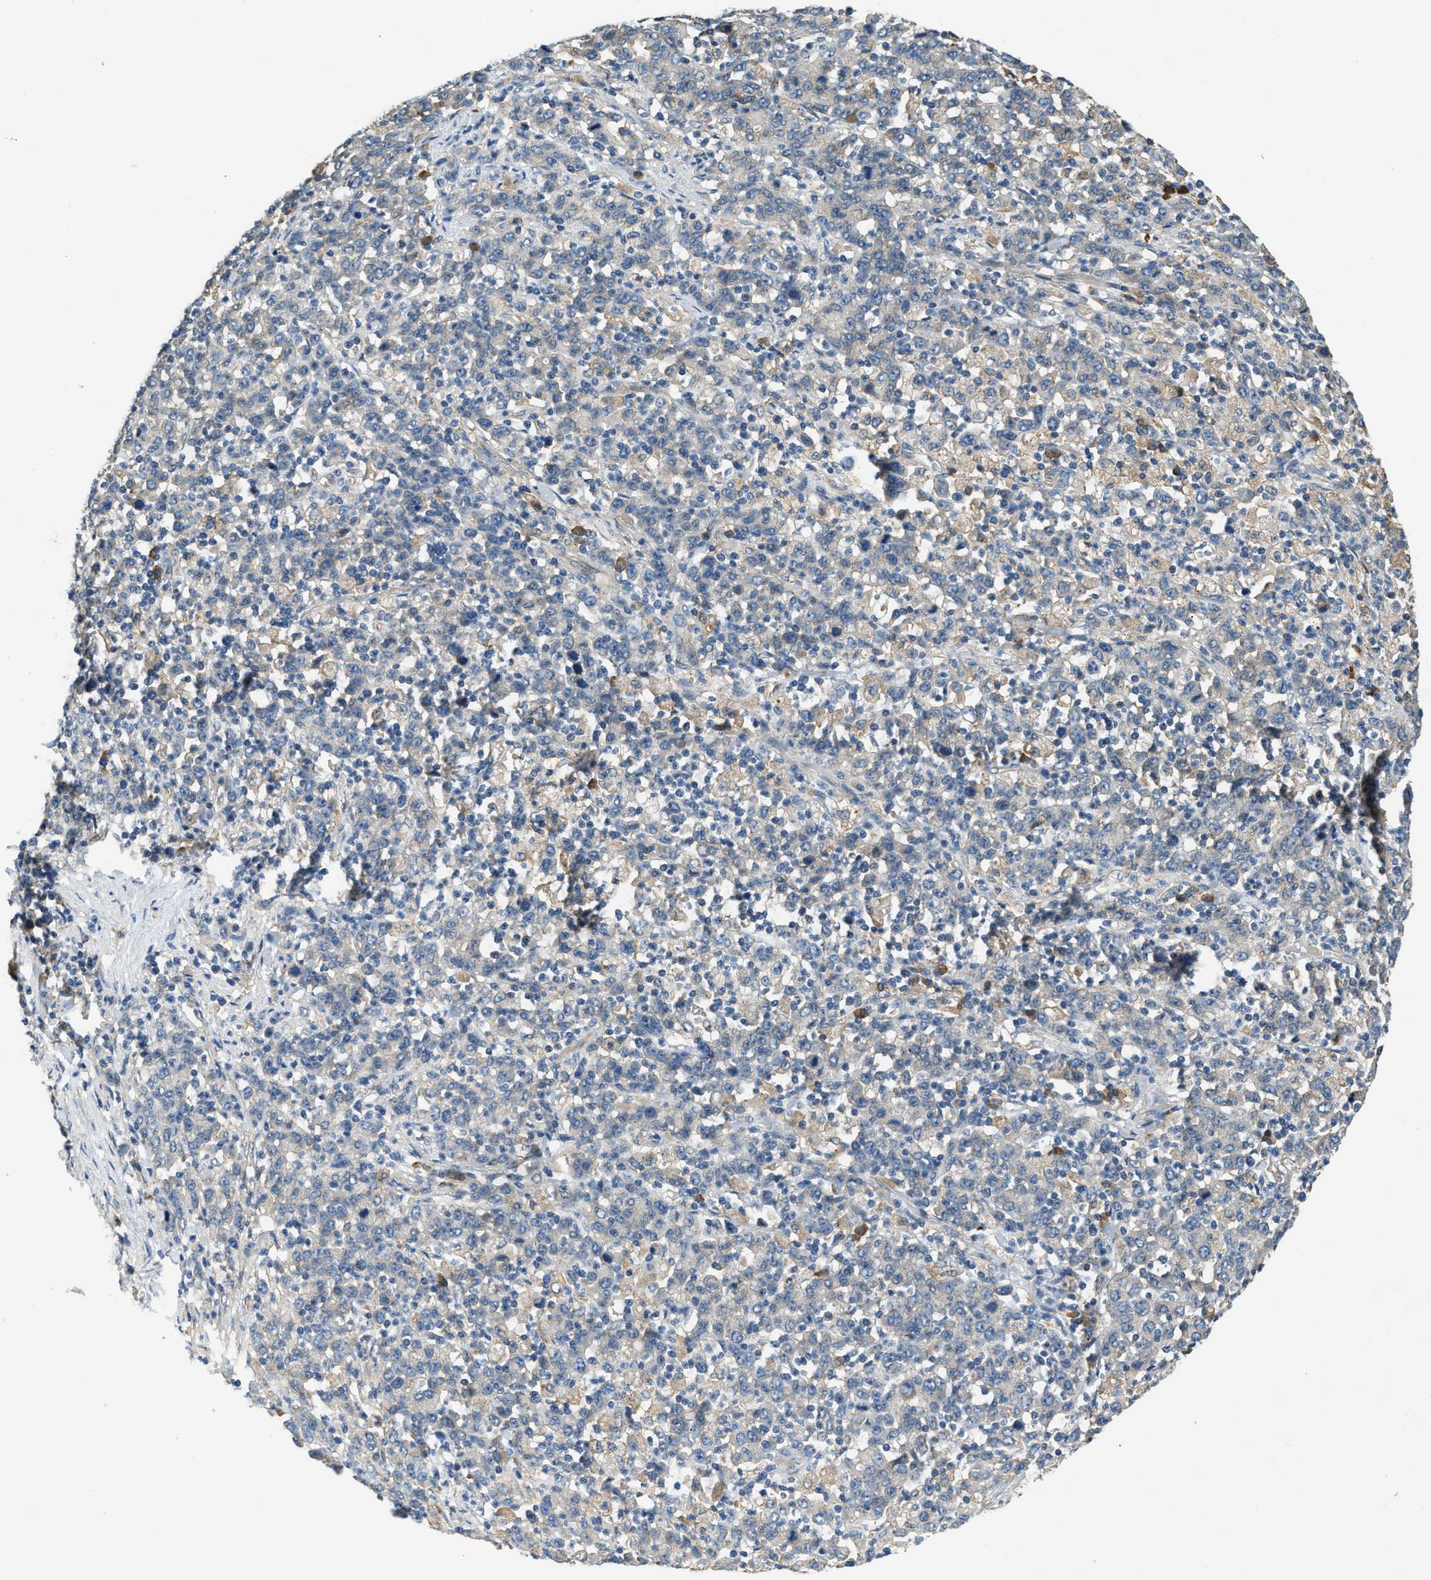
{"staining": {"intensity": "negative", "quantity": "none", "location": "none"}, "tissue": "stomach cancer", "cell_type": "Tumor cells", "image_type": "cancer", "snomed": [{"axis": "morphology", "description": "Adenocarcinoma, NOS"}, {"axis": "topography", "description": "Stomach, upper"}], "caption": "IHC histopathology image of adenocarcinoma (stomach) stained for a protein (brown), which reveals no expression in tumor cells. (DAB (3,3'-diaminobenzidine) immunohistochemistry visualized using brightfield microscopy, high magnification).", "gene": "CFLAR", "patient": {"sex": "male", "age": 69}}